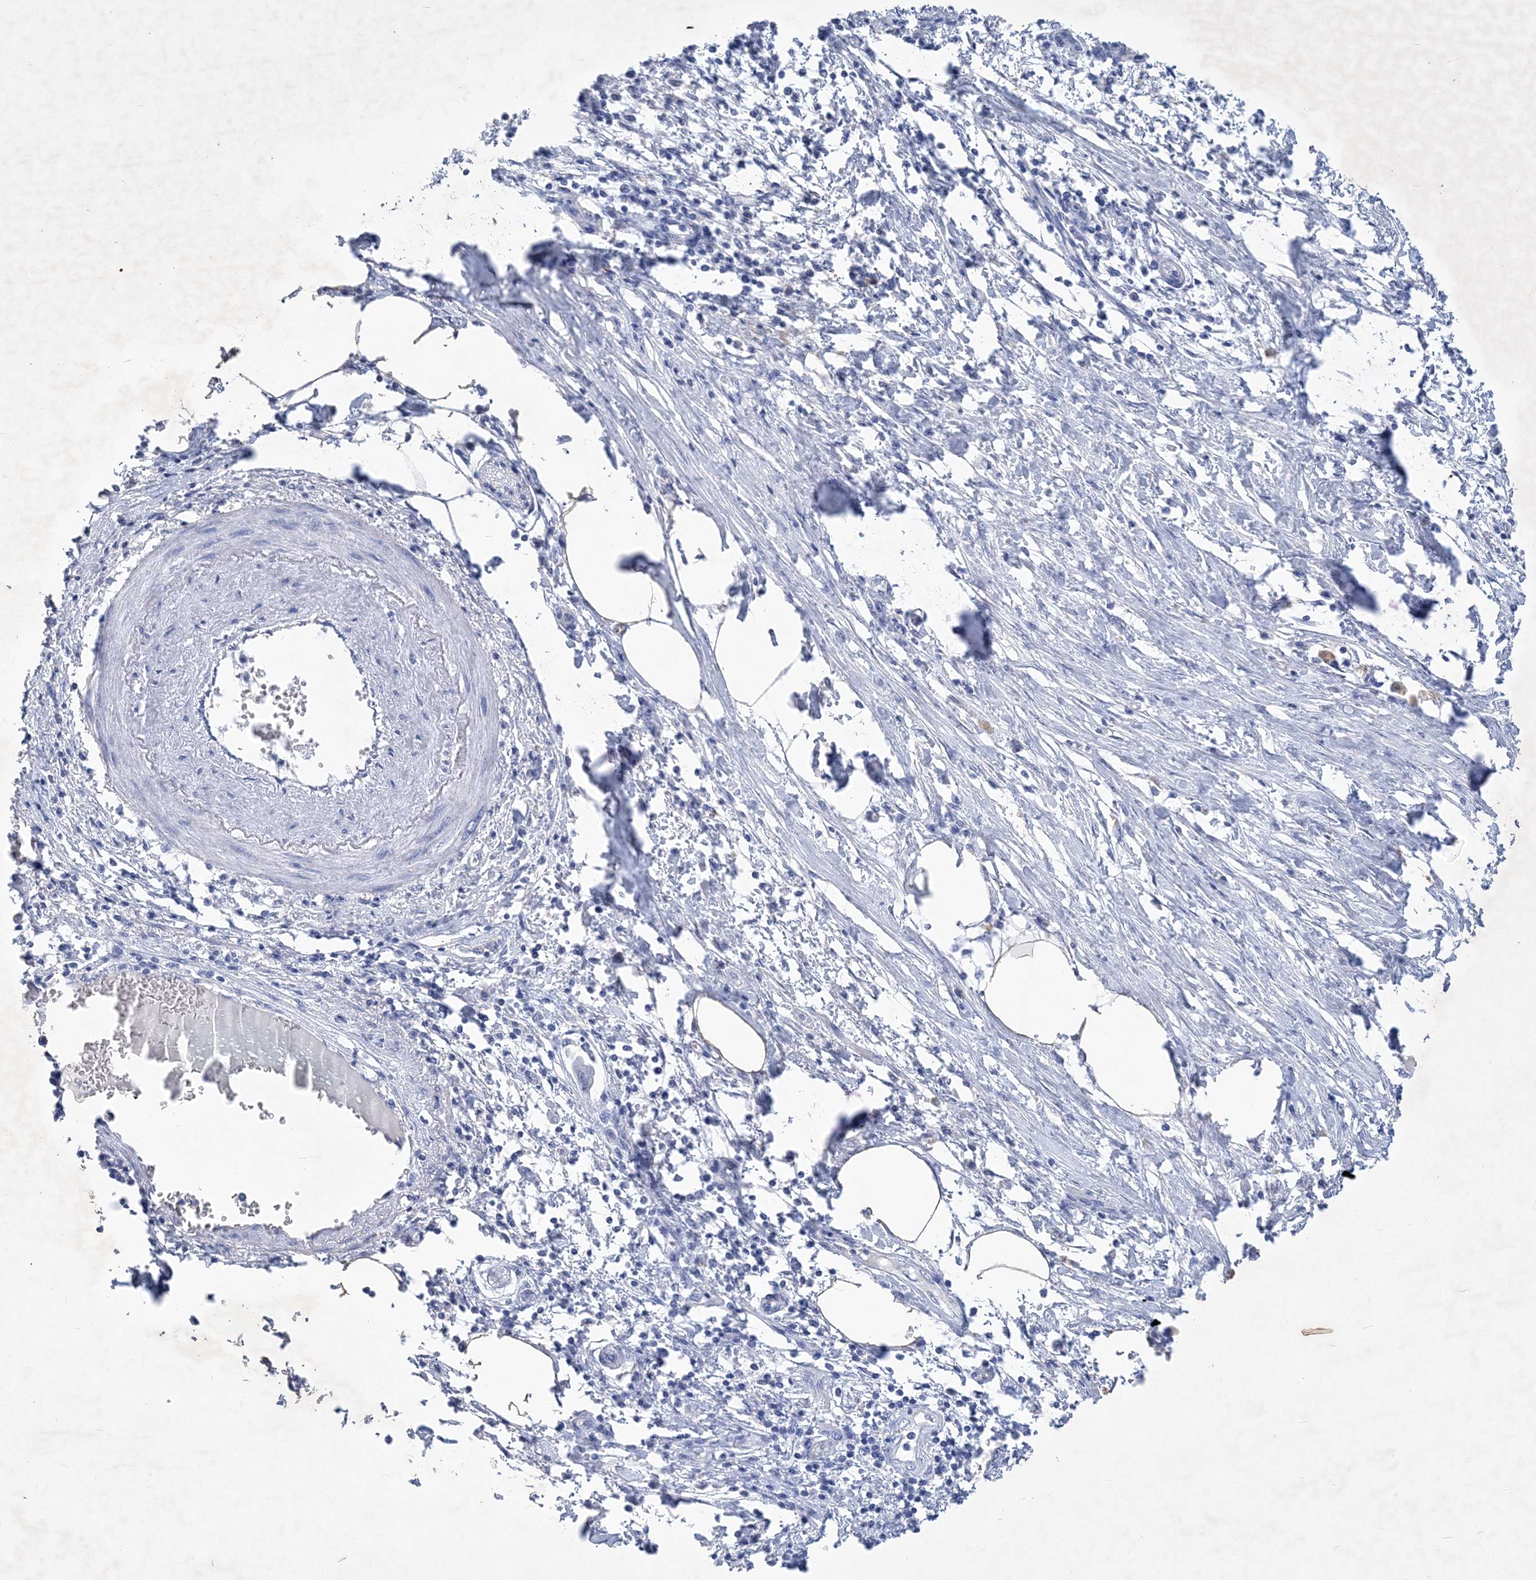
{"staining": {"intensity": "negative", "quantity": "none", "location": "none"}, "tissue": "pancreatic cancer", "cell_type": "Tumor cells", "image_type": "cancer", "snomed": [{"axis": "morphology", "description": "Adenocarcinoma, NOS"}, {"axis": "topography", "description": "Pancreas"}], "caption": "There is no significant staining in tumor cells of pancreatic cancer.", "gene": "COPS8", "patient": {"sex": "female", "age": 55}}